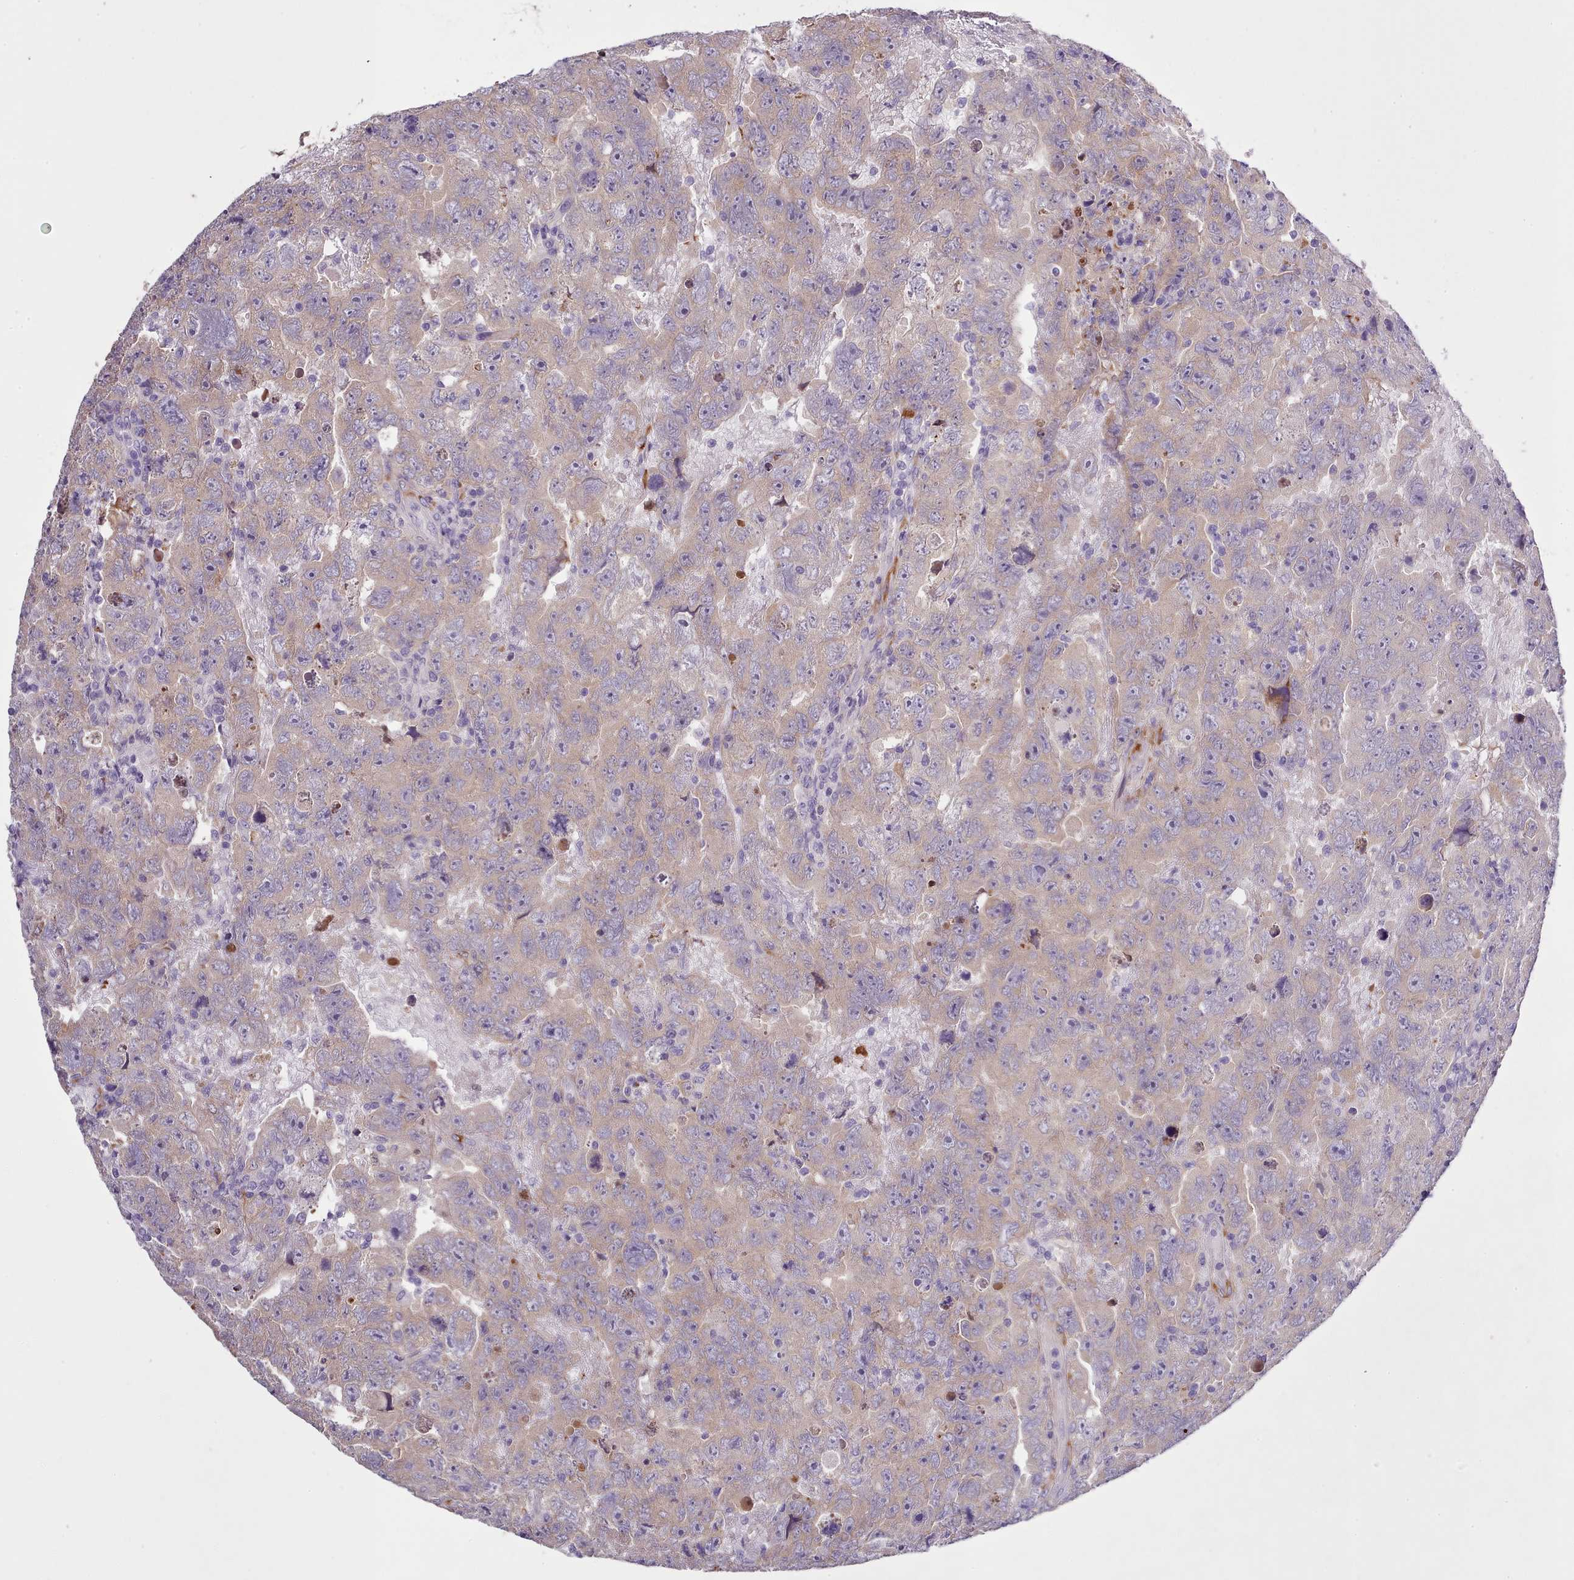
{"staining": {"intensity": "moderate", "quantity": "25%-75%", "location": "cytoplasmic/membranous"}, "tissue": "testis cancer", "cell_type": "Tumor cells", "image_type": "cancer", "snomed": [{"axis": "morphology", "description": "Carcinoma, Embryonal, NOS"}, {"axis": "topography", "description": "Testis"}], "caption": "The micrograph reveals staining of embryonal carcinoma (testis), revealing moderate cytoplasmic/membranous protein staining (brown color) within tumor cells.", "gene": "SETX", "patient": {"sex": "male", "age": 45}}